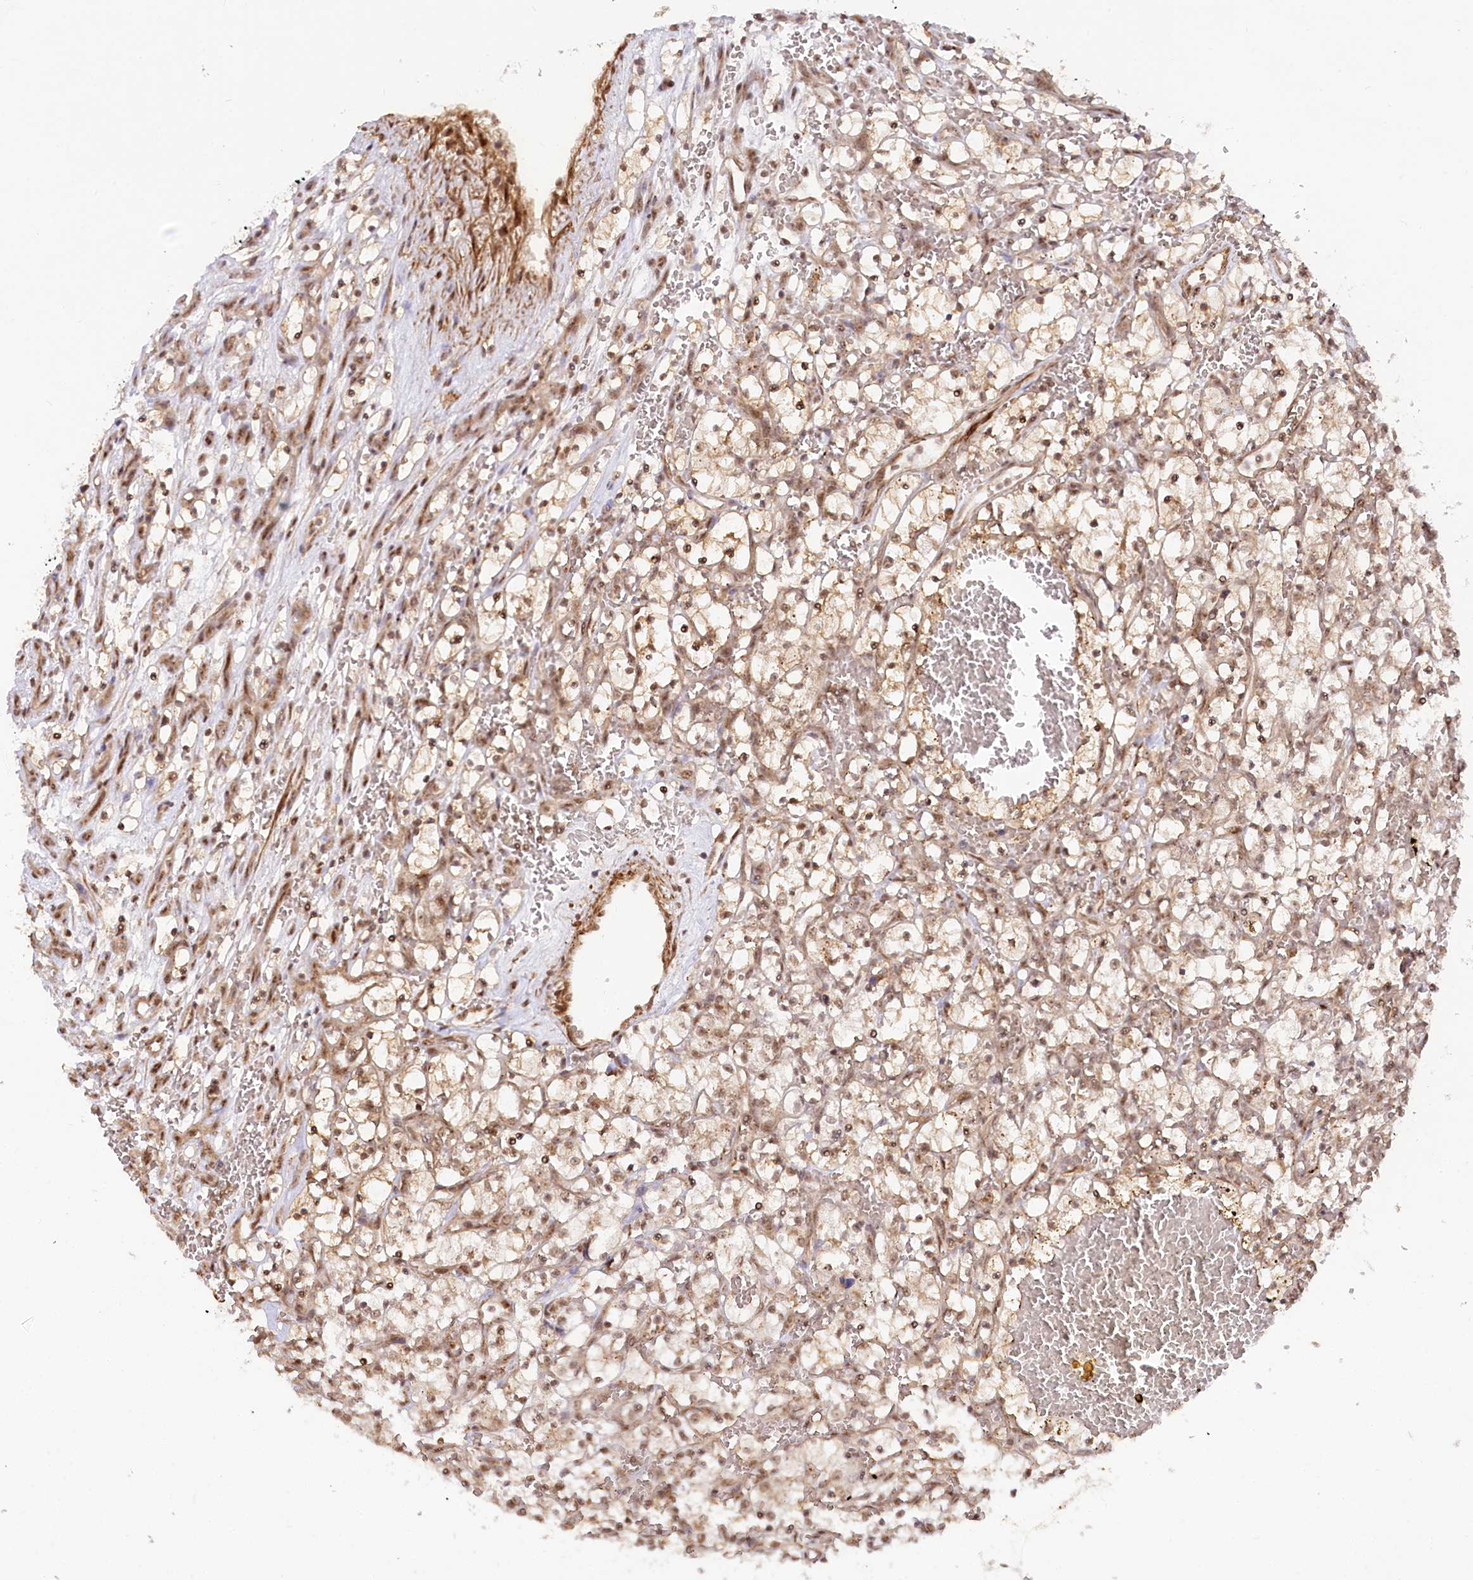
{"staining": {"intensity": "weak", "quantity": "25%-75%", "location": "nuclear"}, "tissue": "renal cancer", "cell_type": "Tumor cells", "image_type": "cancer", "snomed": [{"axis": "morphology", "description": "Adenocarcinoma, NOS"}, {"axis": "topography", "description": "Kidney"}], "caption": "Renal cancer was stained to show a protein in brown. There is low levels of weak nuclear expression in approximately 25%-75% of tumor cells. Nuclei are stained in blue.", "gene": "GNL3L", "patient": {"sex": "female", "age": 69}}